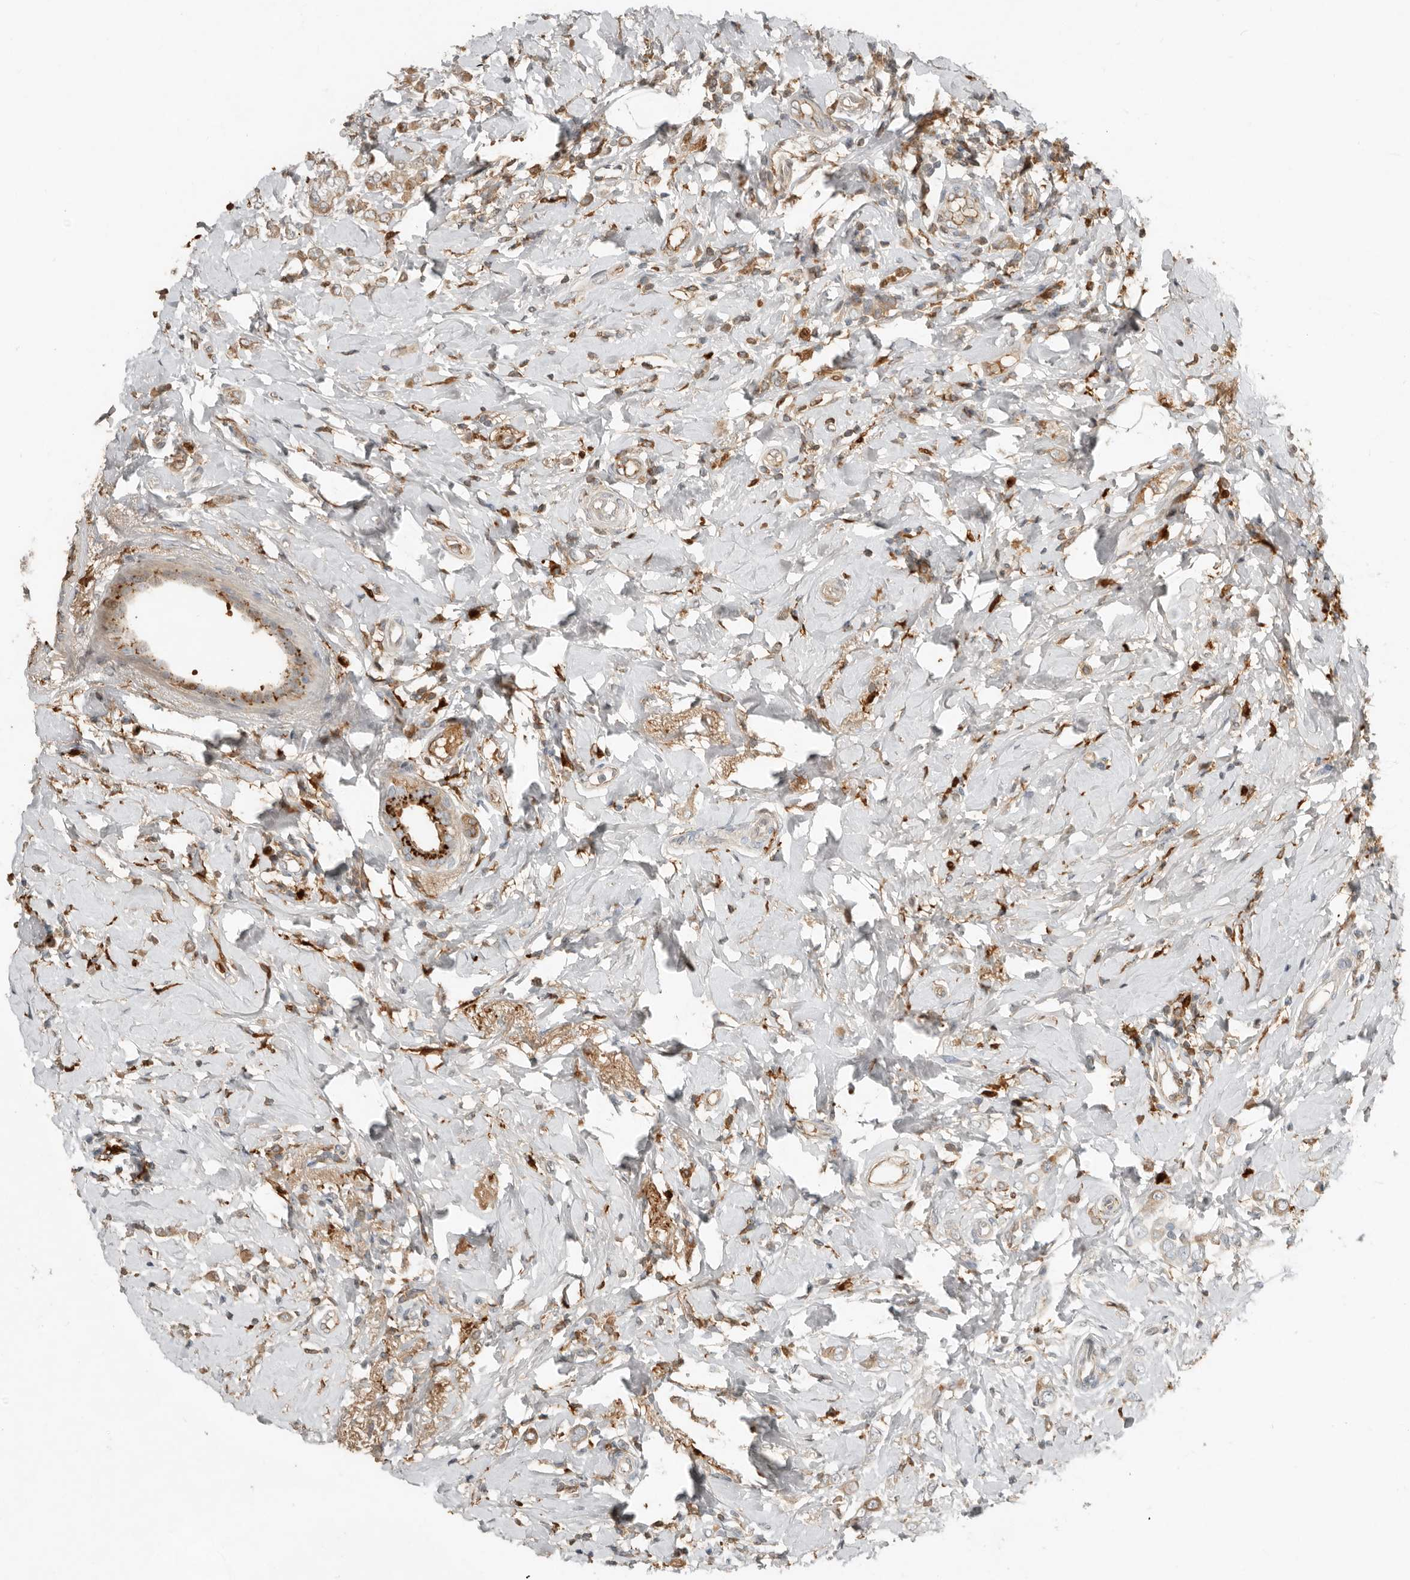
{"staining": {"intensity": "weak", "quantity": "25%-75%", "location": "cytoplasmic/membranous"}, "tissue": "breast cancer", "cell_type": "Tumor cells", "image_type": "cancer", "snomed": [{"axis": "morphology", "description": "Lobular carcinoma"}, {"axis": "topography", "description": "Breast"}], "caption": "Protein staining reveals weak cytoplasmic/membranous positivity in approximately 25%-75% of tumor cells in breast lobular carcinoma.", "gene": "KLHL38", "patient": {"sex": "female", "age": 47}}